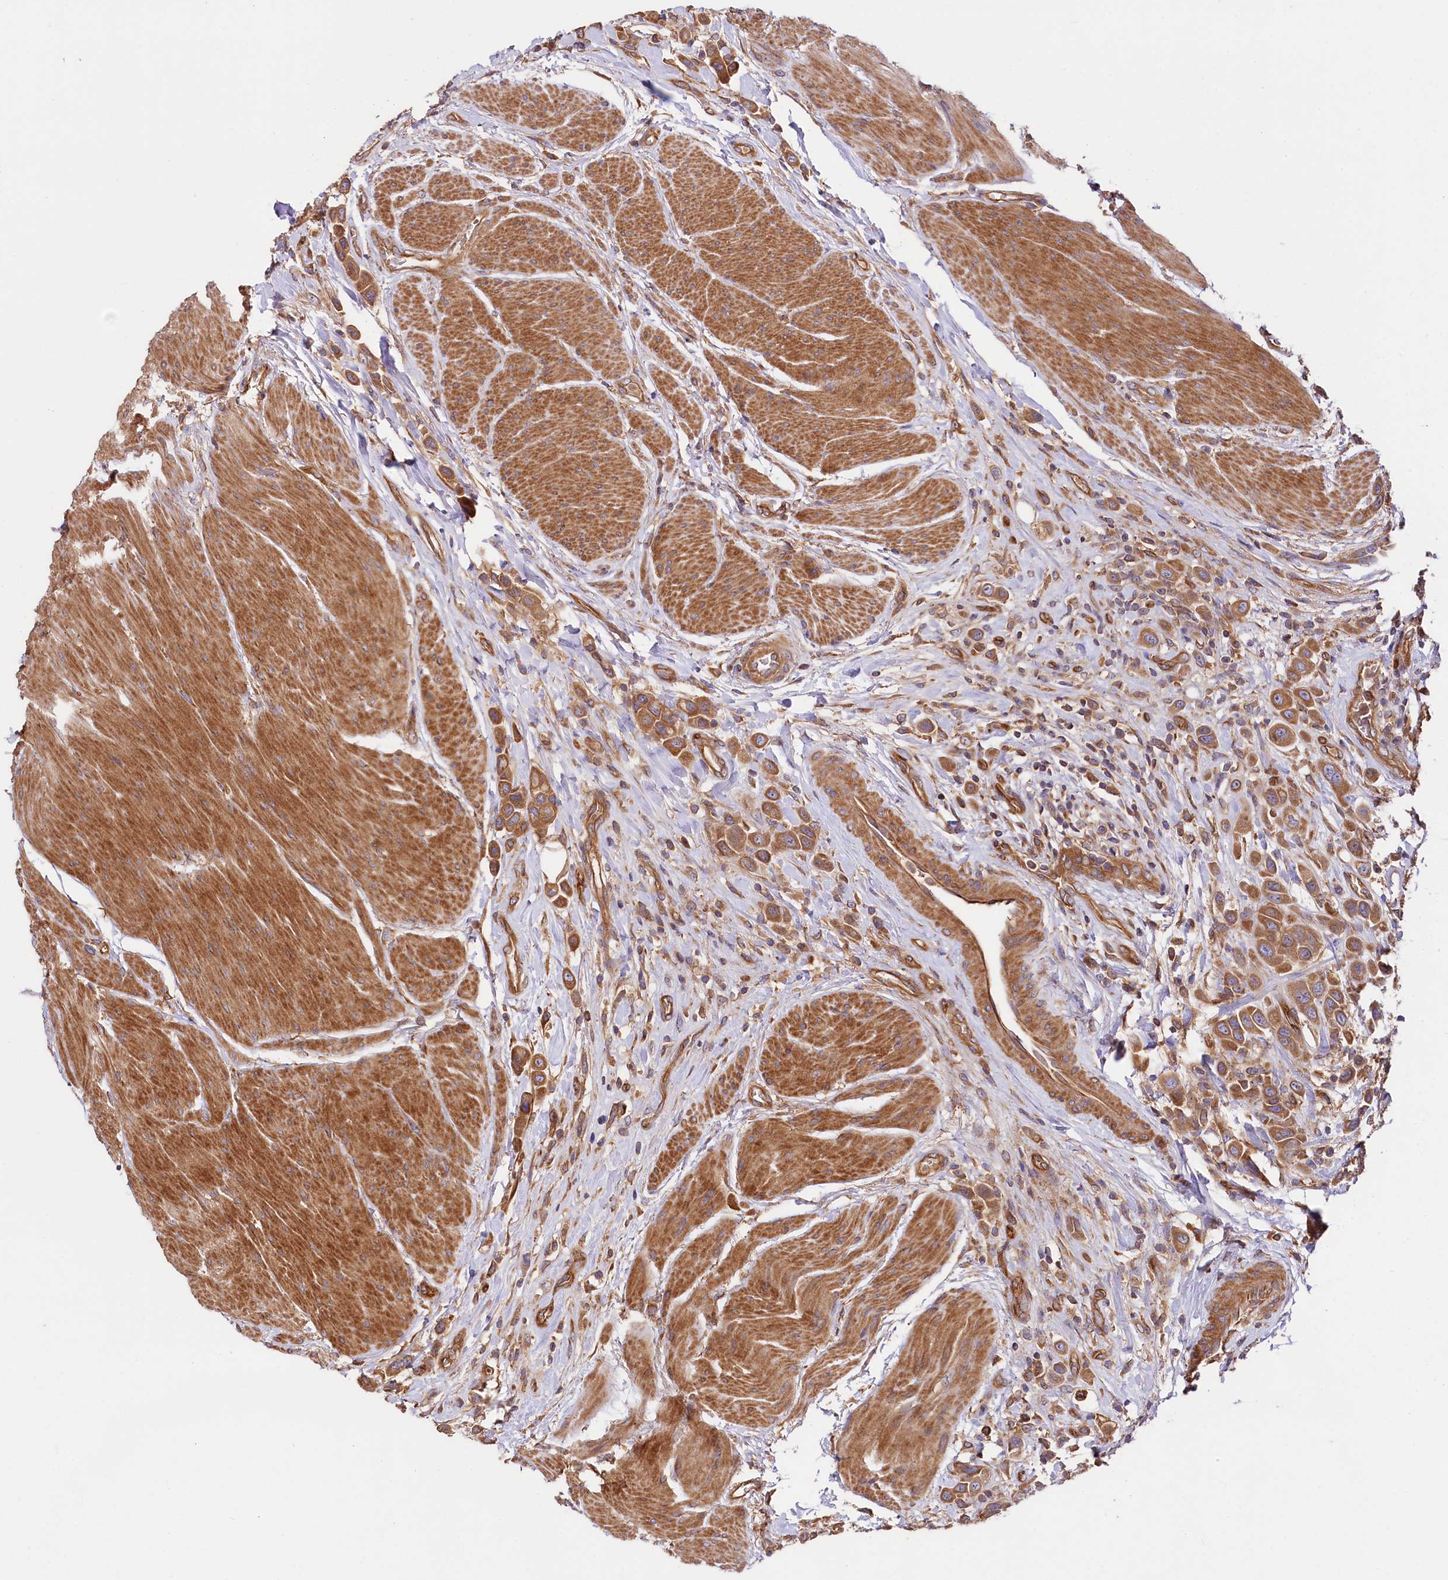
{"staining": {"intensity": "moderate", "quantity": ">75%", "location": "cytoplasmic/membranous"}, "tissue": "urothelial cancer", "cell_type": "Tumor cells", "image_type": "cancer", "snomed": [{"axis": "morphology", "description": "Urothelial carcinoma, High grade"}, {"axis": "topography", "description": "Urinary bladder"}], "caption": "High-grade urothelial carcinoma was stained to show a protein in brown. There is medium levels of moderate cytoplasmic/membranous expression in approximately >75% of tumor cells.", "gene": "CEP295", "patient": {"sex": "male", "age": 50}}